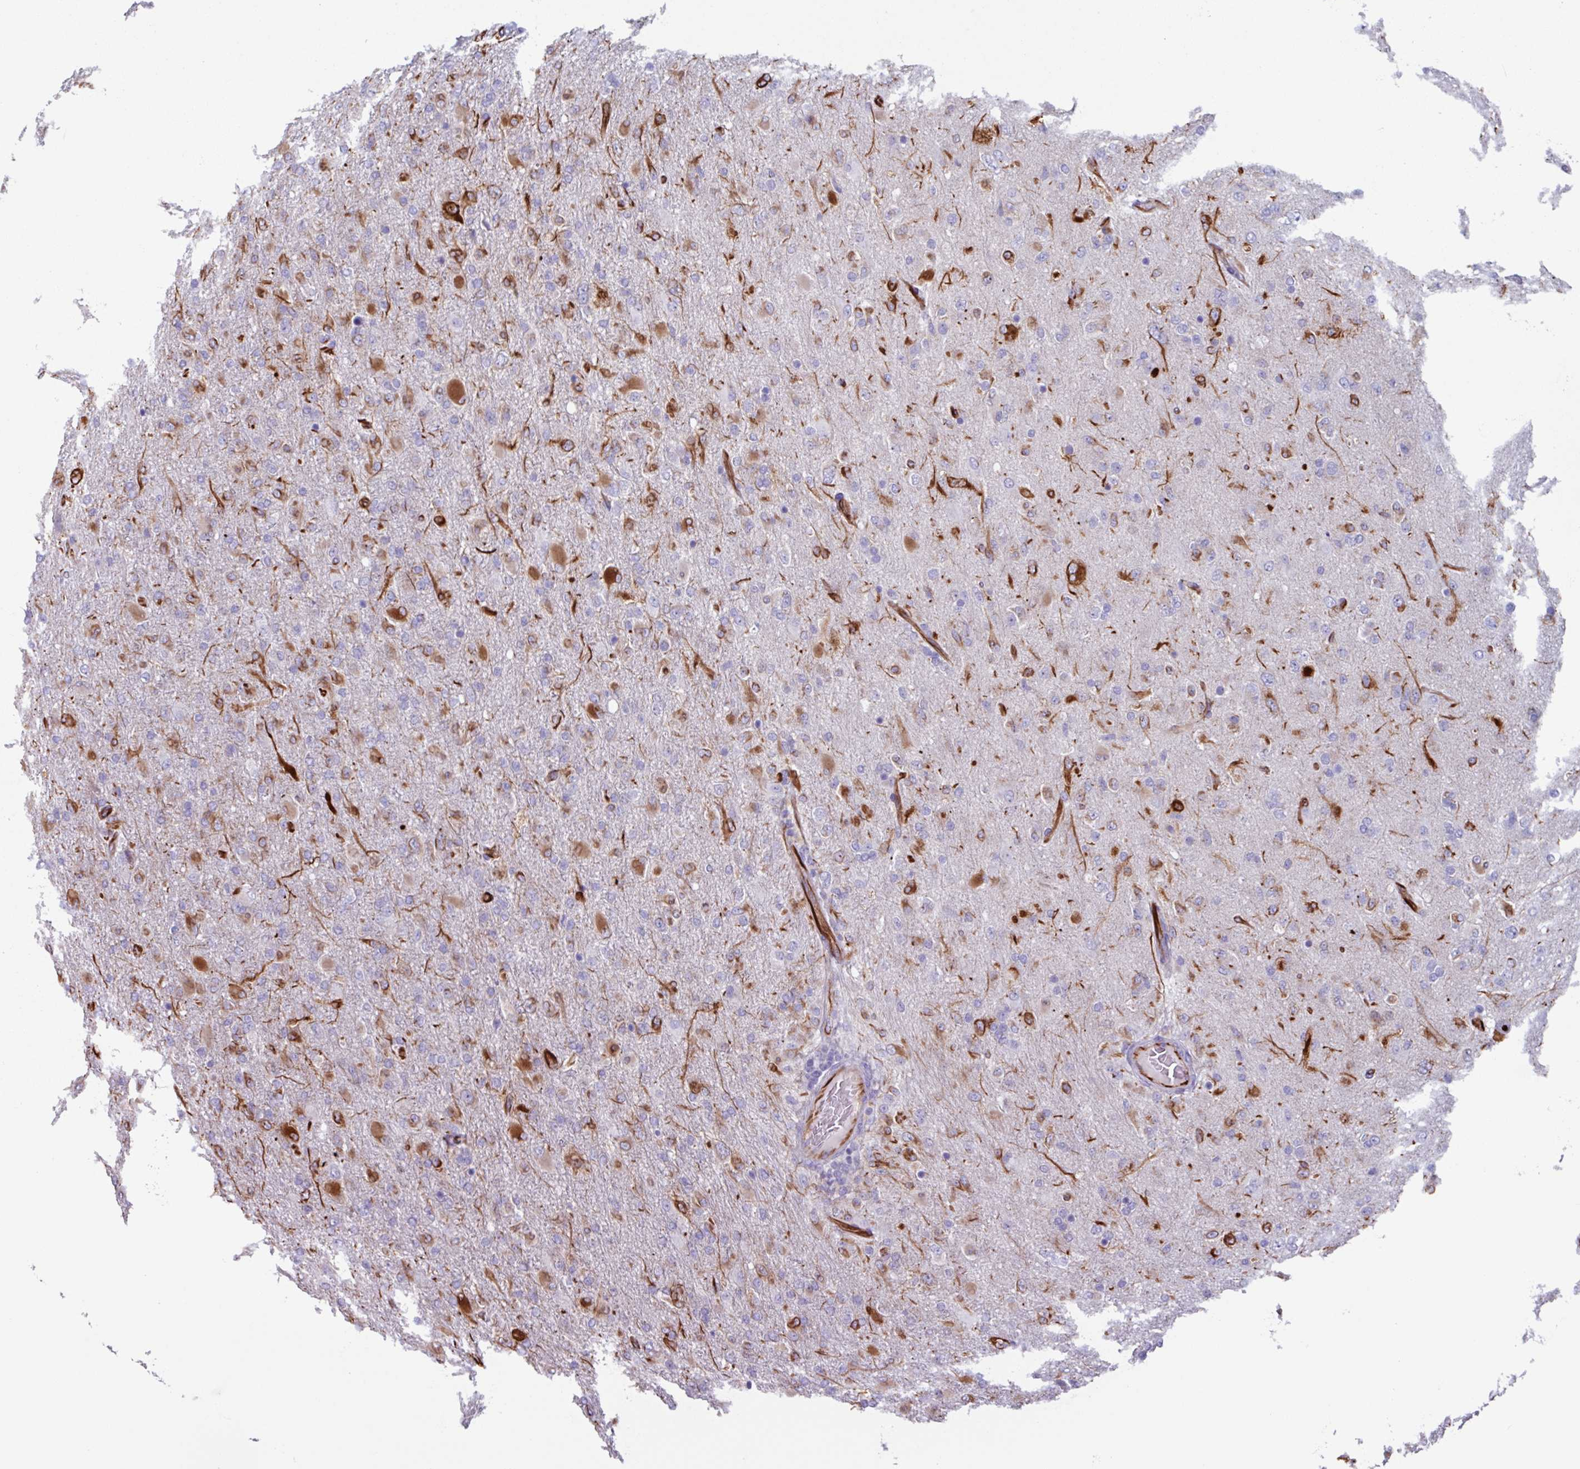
{"staining": {"intensity": "strong", "quantity": "<25%", "location": "cytoplasmic/membranous"}, "tissue": "glioma", "cell_type": "Tumor cells", "image_type": "cancer", "snomed": [{"axis": "morphology", "description": "Glioma, malignant, Low grade"}, {"axis": "topography", "description": "Brain"}], "caption": "Approximately <25% of tumor cells in human glioma exhibit strong cytoplasmic/membranous protein positivity as visualized by brown immunohistochemical staining.", "gene": "BTD", "patient": {"sex": "male", "age": 65}}